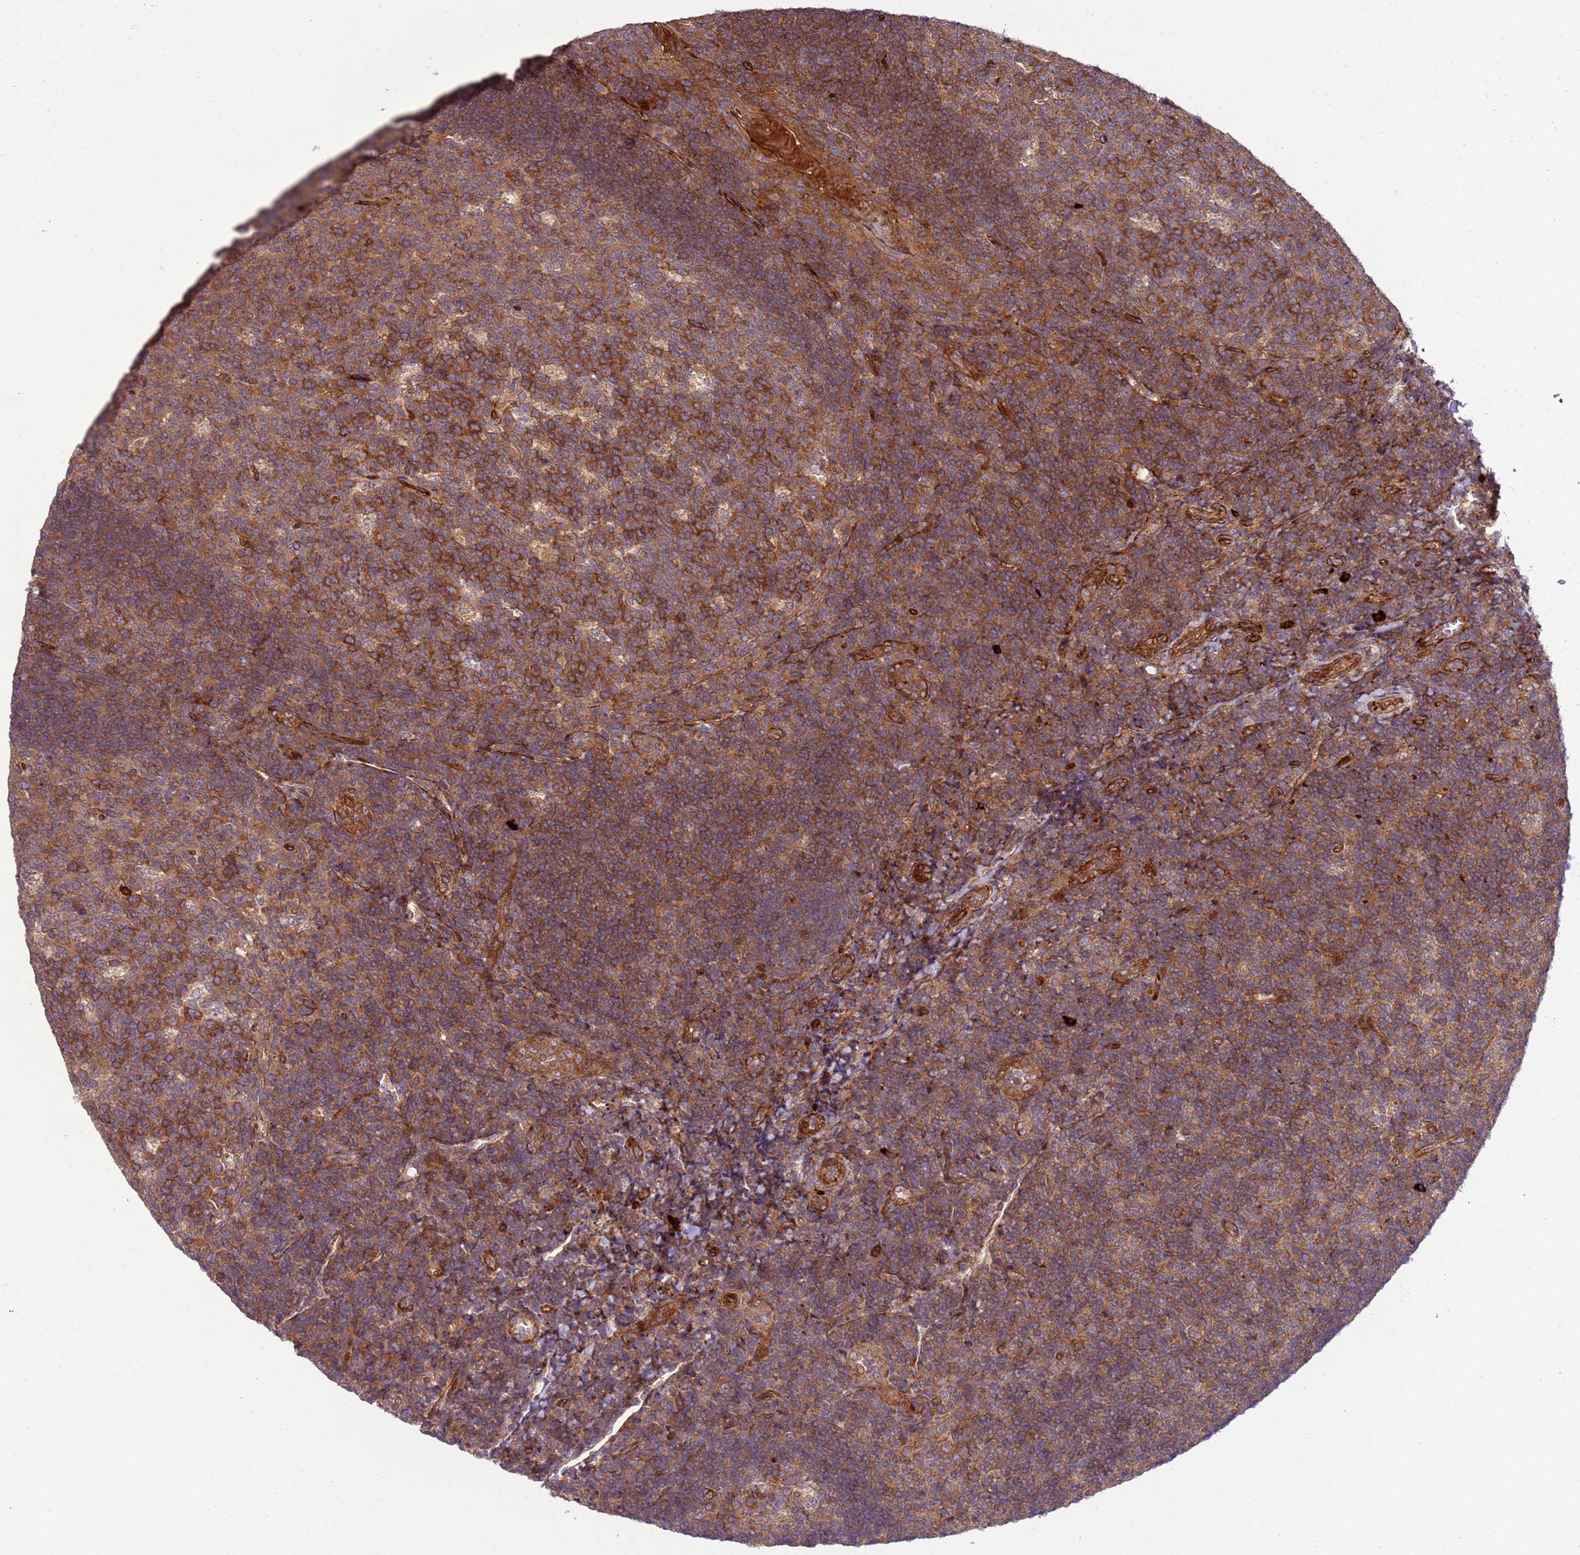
{"staining": {"intensity": "moderate", "quantity": ">75%", "location": "cytoplasmic/membranous"}, "tissue": "tonsil", "cell_type": "Germinal center cells", "image_type": "normal", "snomed": [{"axis": "morphology", "description": "Normal tissue, NOS"}, {"axis": "topography", "description": "Tonsil"}], "caption": "Germinal center cells exhibit moderate cytoplasmic/membranous expression in approximately >75% of cells in benign tonsil.", "gene": "ZNF624", "patient": {"sex": "male", "age": 17}}